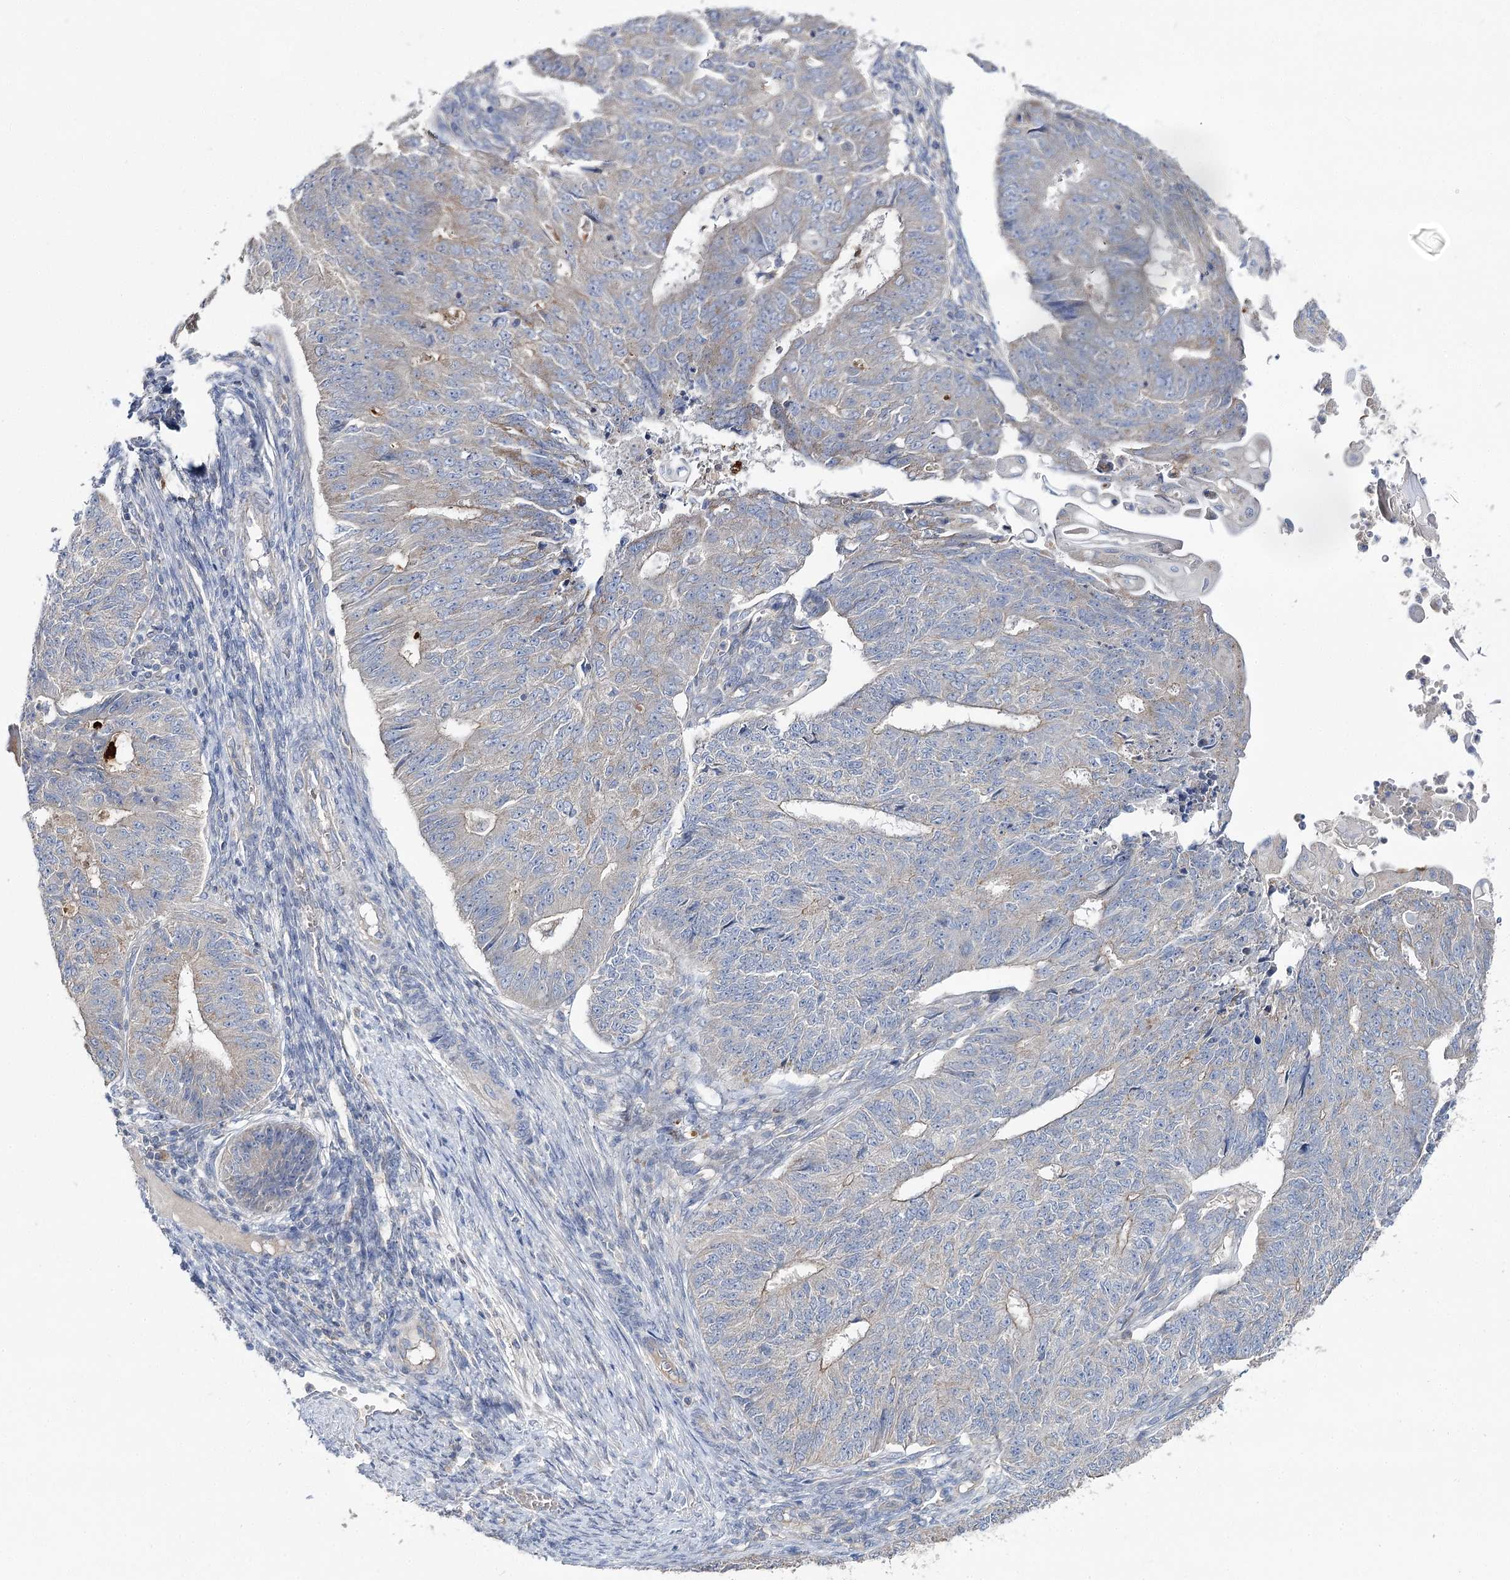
{"staining": {"intensity": "weak", "quantity": "<25%", "location": "cytoplasmic/membranous"}, "tissue": "endometrial cancer", "cell_type": "Tumor cells", "image_type": "cancer", "snomed": [{"axis": "morphology", "description": "Adenocarcinoma, NOS"}, {"axis": "topography", "description": "Endometrium"}], "caption": "Histopathology image shows no protein positivity in tumor cells of endometrial cancer tissue.", "gene": "AURKC", "patient": {"sex": "female", "age": 32}}